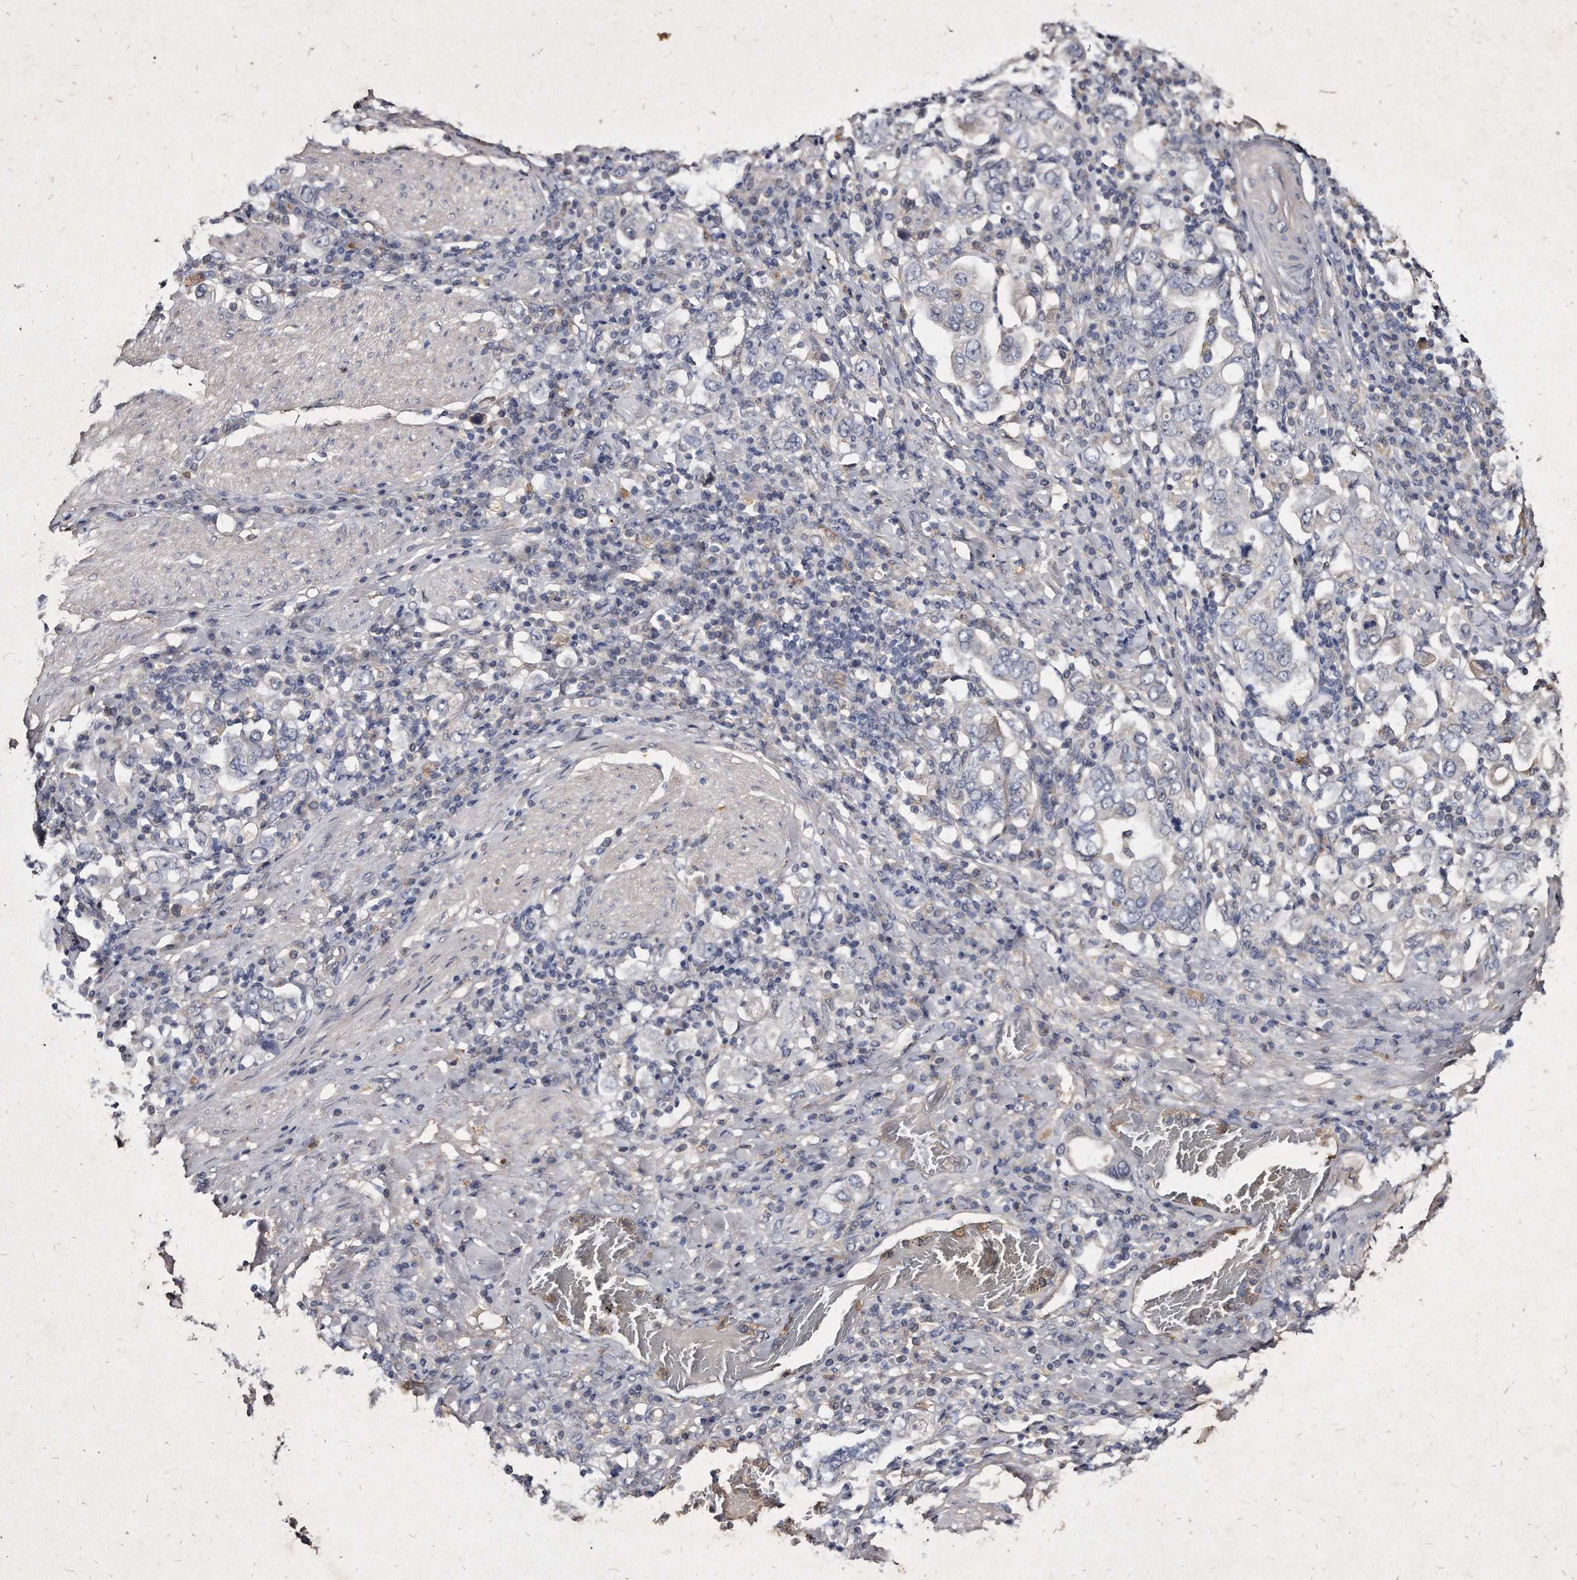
{"staining": {"intensity": "negative", "quantity": "none", "location": "none"}, "tissue": "stomach cancer", "cell_type": "Tumor cells", "image_type": "cancer", "snomed": [{"axis": "morphology", "description": "Adenocarcinoma, NOS"}, {"axis": "topography", "description": "Stomach, upper"}], "caption": "This is an immunohistochemistry (IHC) image of human stomach cancer (adenocarcinoma). There is no positivity in tumor cells.", "gene": "KLHDC3", "patient": {"sex": "male", "age": 62}}